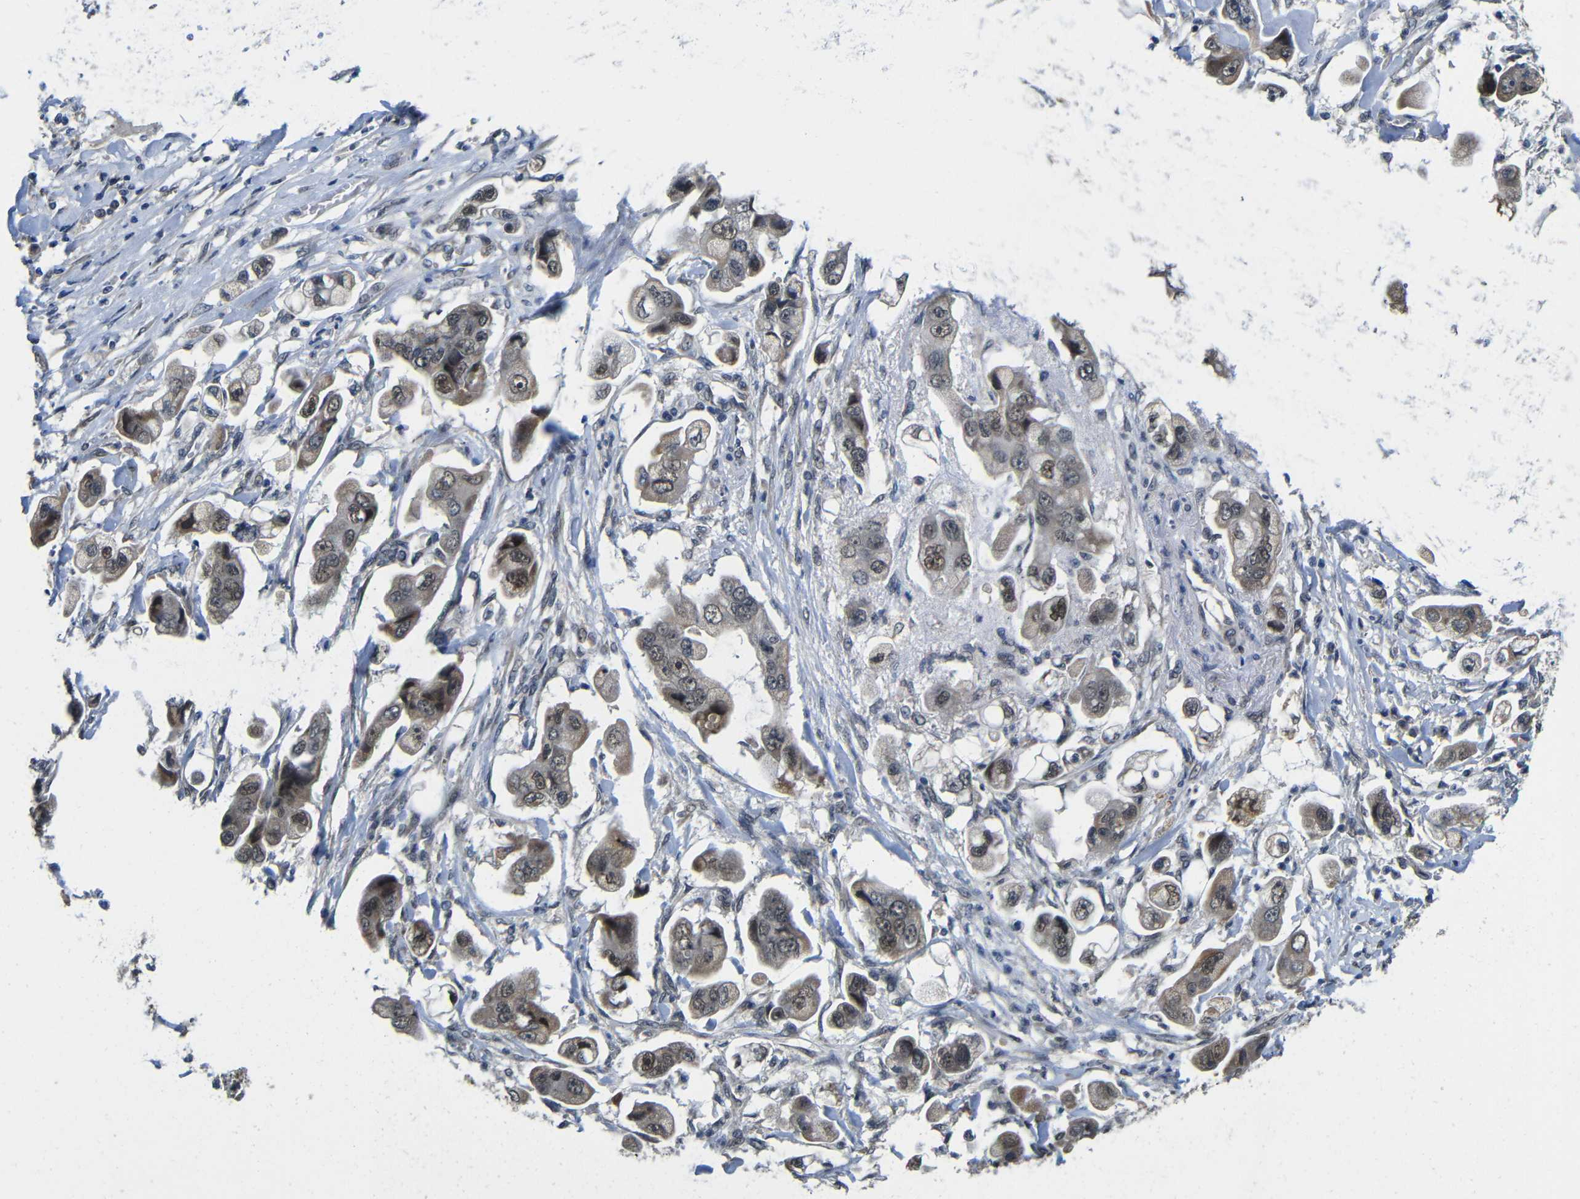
{"staining": {"intensity": "weak", "quantity": "25%-75%", "location": "cytoplasmic/membranous"}, "tissue": "stomach cancer", "cell_type": "Tumor cells", "image_type": "cancer", "snomed": [{"axis": "morphology", "description": "Adenocarcinoma, NOS"}, {"axis": "topography", "description": "Stomach"}], "caption": "Adenocarcinoma (stomach) stained with a brown dye shows weak cytoplasmic/membranous positive staining in about 25%-75% of tumor cells.", "gene": "FAM172A", "patient": {"sex": "male", "age": 62}}